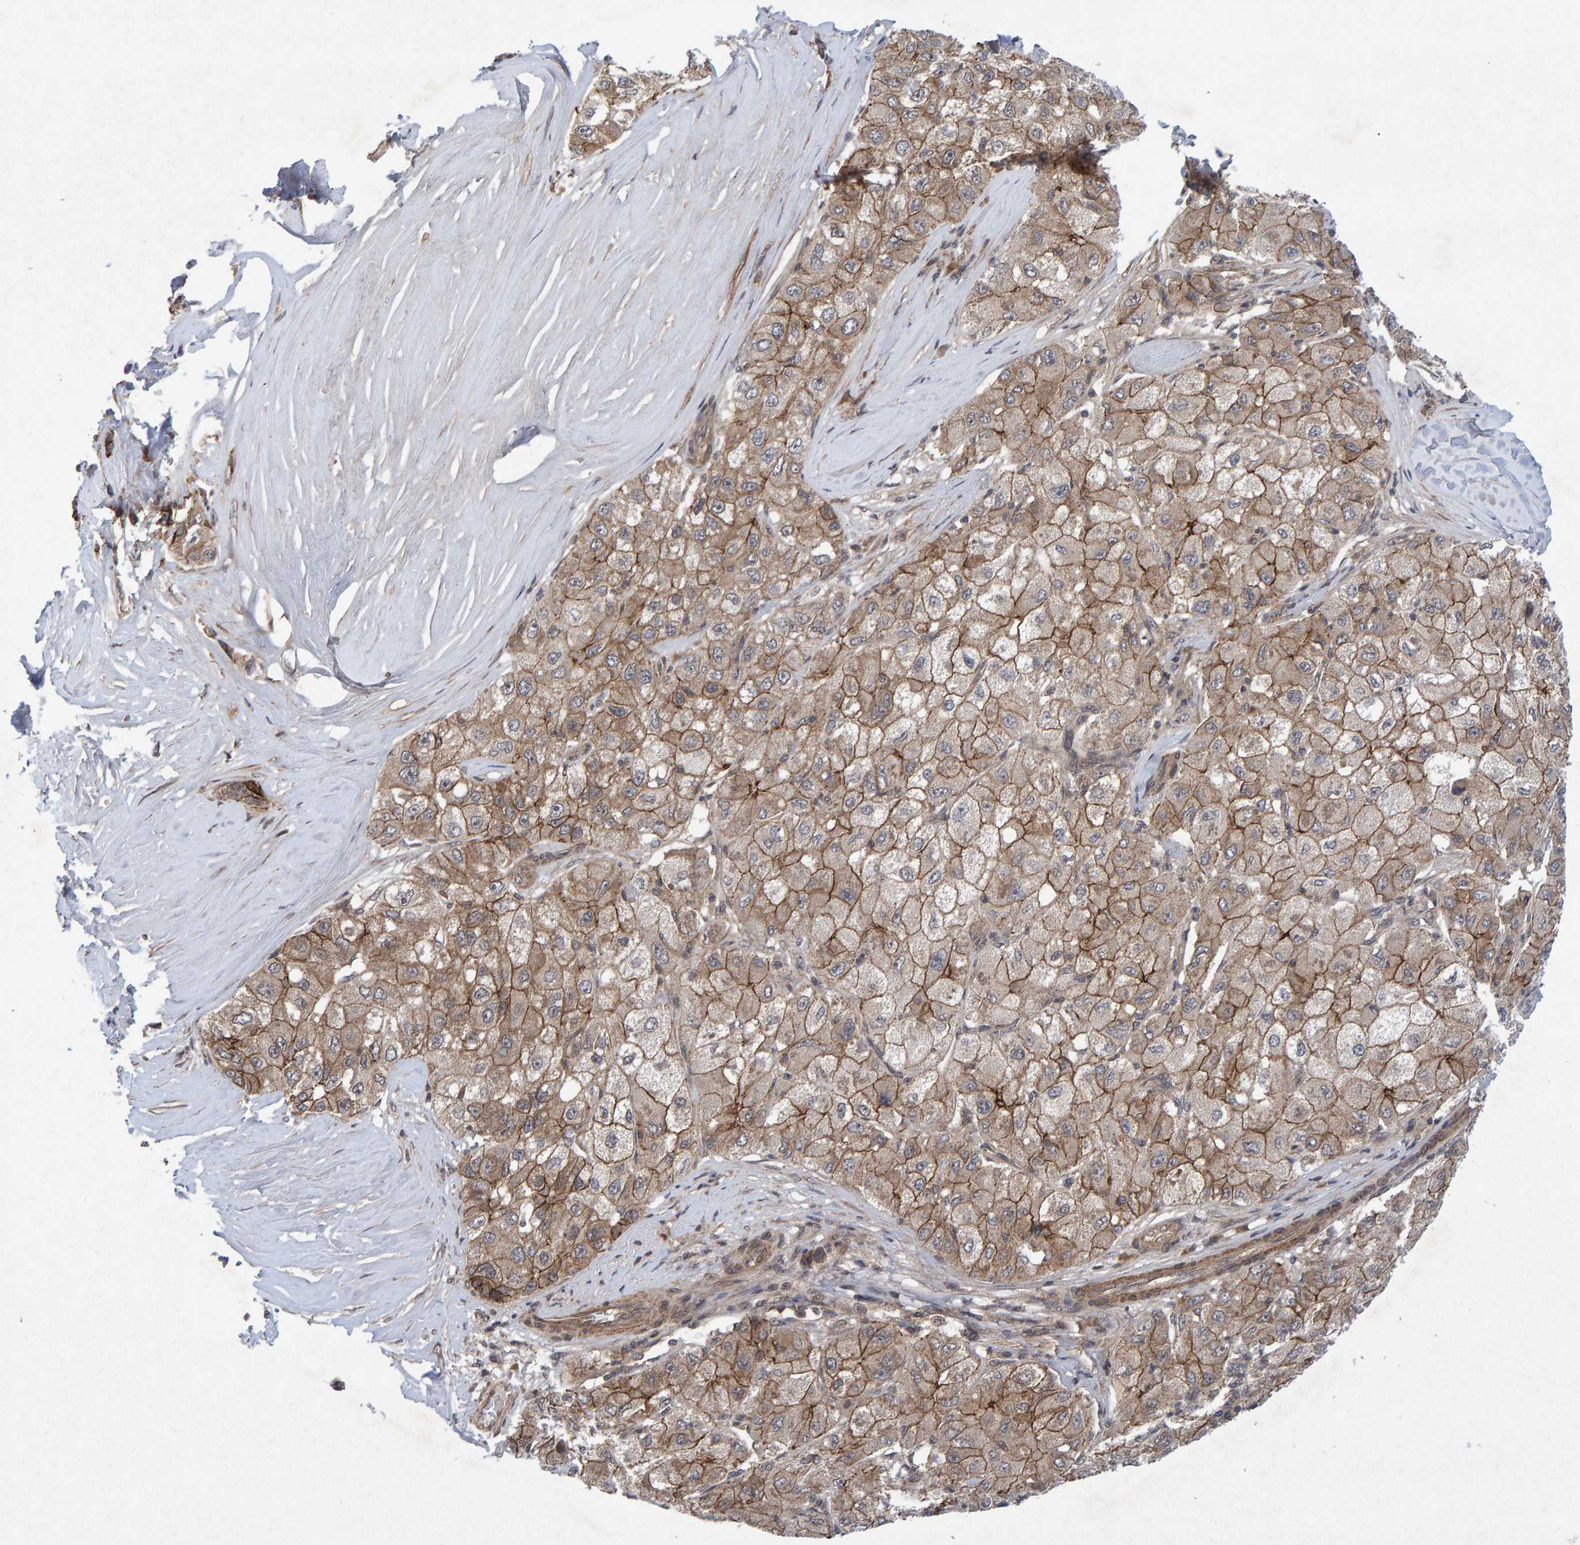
{"staining": {"intensity": "moderate", "quantity": ">75%", "location": "cytoplasmic/membranous"}, "tissue": "liver cancer", "cell_type": "Tumor cells", "image_type": "cancer", "snomed": [{"axis": "morphology", "description": "Carcinoma, Hepatocellular, NOS"}, {"axis": "topography", "description": "Liver"}], "caption": "Liver hepatocellular carcinoma tissue reveals moderate cytoplasmic/membranous staining in about >75% of tumor cells, visualized by immunohistochemistry.", "gene": "CDH2", "patient": {"sex": "male", "age": 80}}